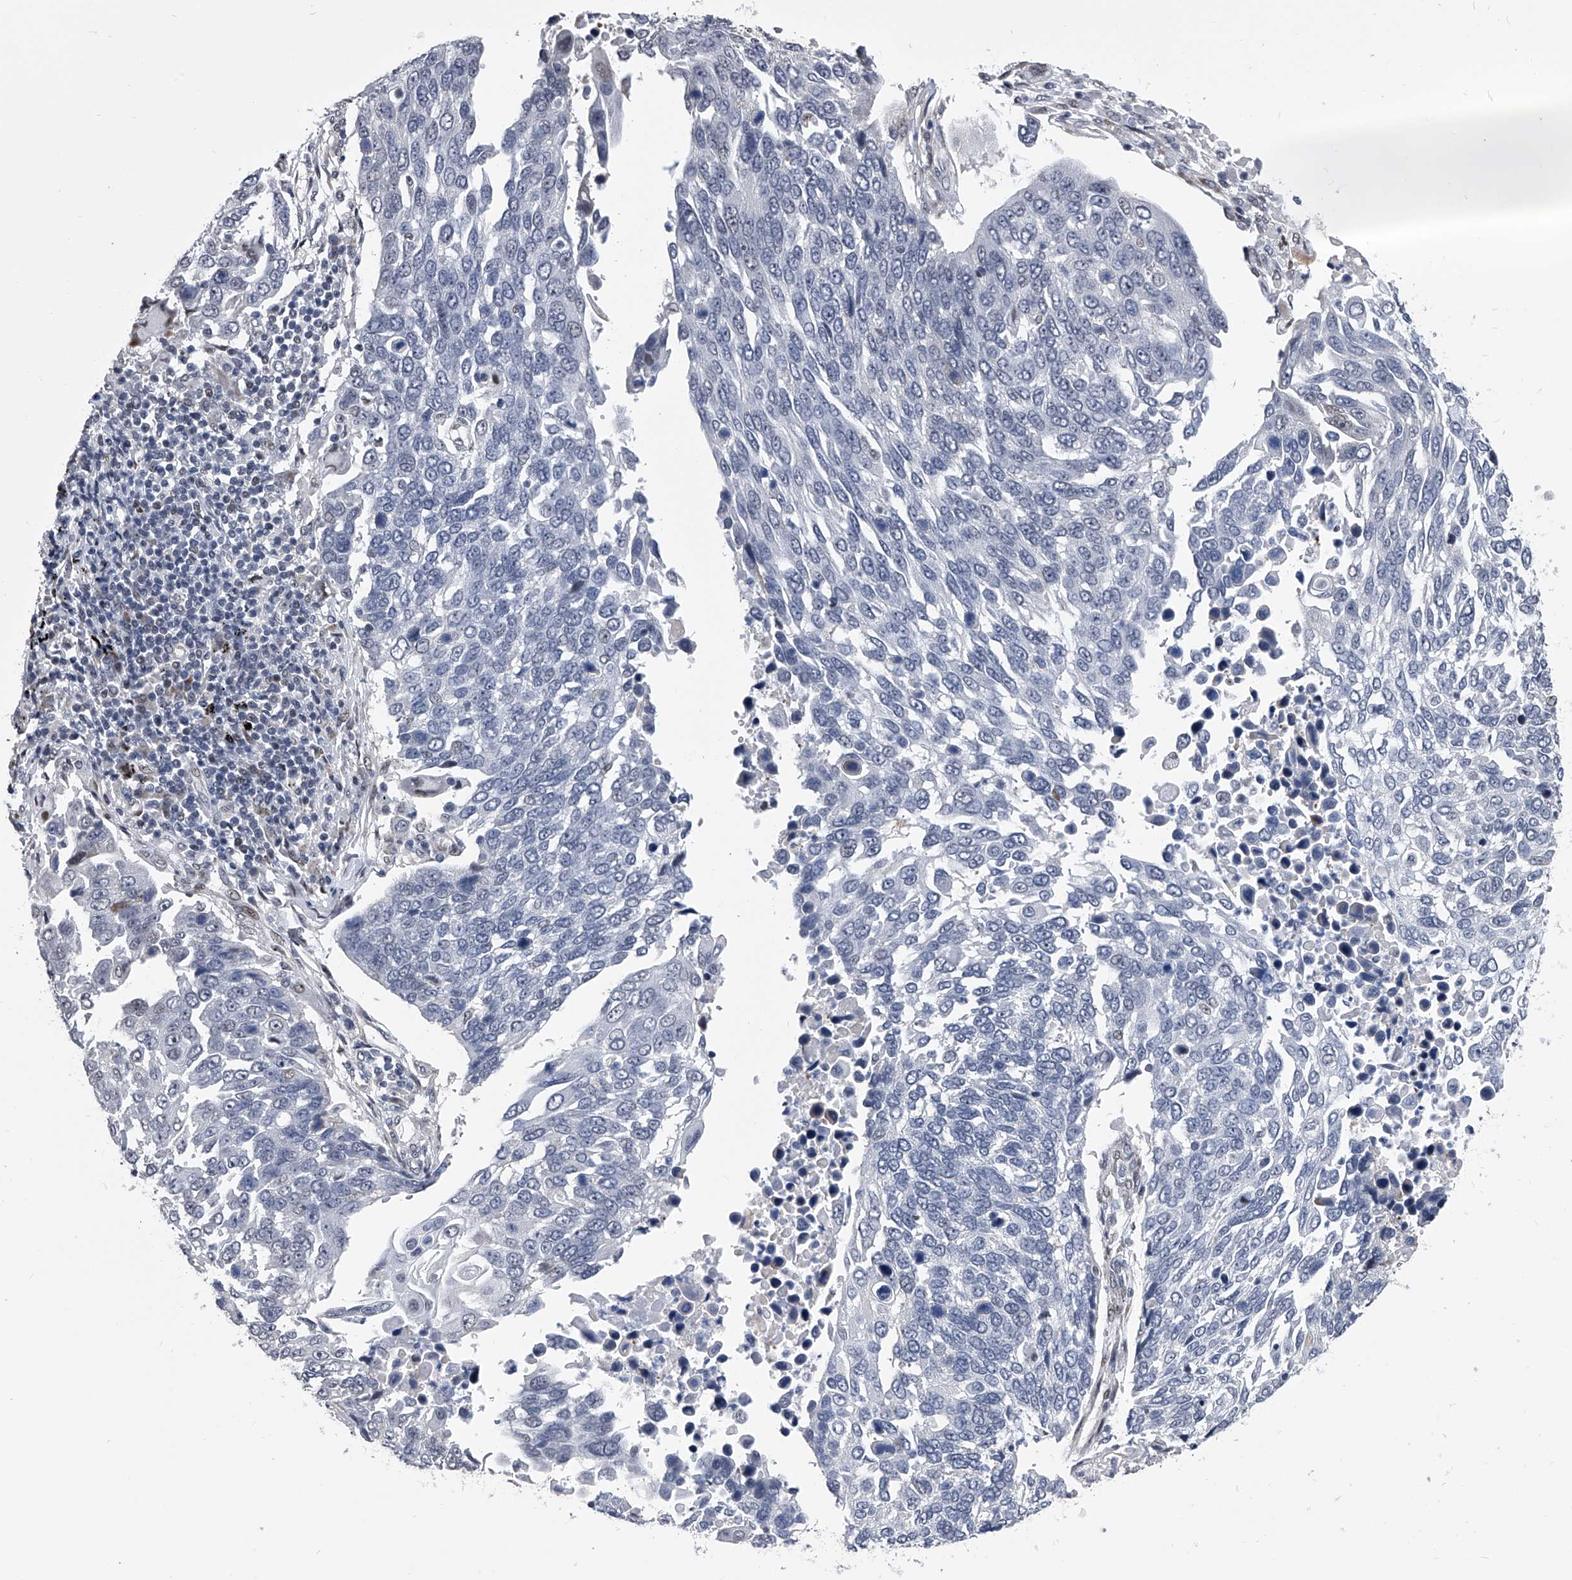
{"staining": {"intensity": "negative", "quantity": "none", "location": "none"}, "tissue": "lung cancer", "cell_type": "Tumor cells", "image_type": "cancer", "snomed": [{"axis": "morphology", "description": "Squamous cell carcinoma, NOS"}, {"axis": "topography", "description": "Lung"}], "caption": "Tumor cells are negative for brown protein staining in lung squamous cell carcinoma.", "gene": "CMTR1", "patient": {"sex": "male", "age": 66}}